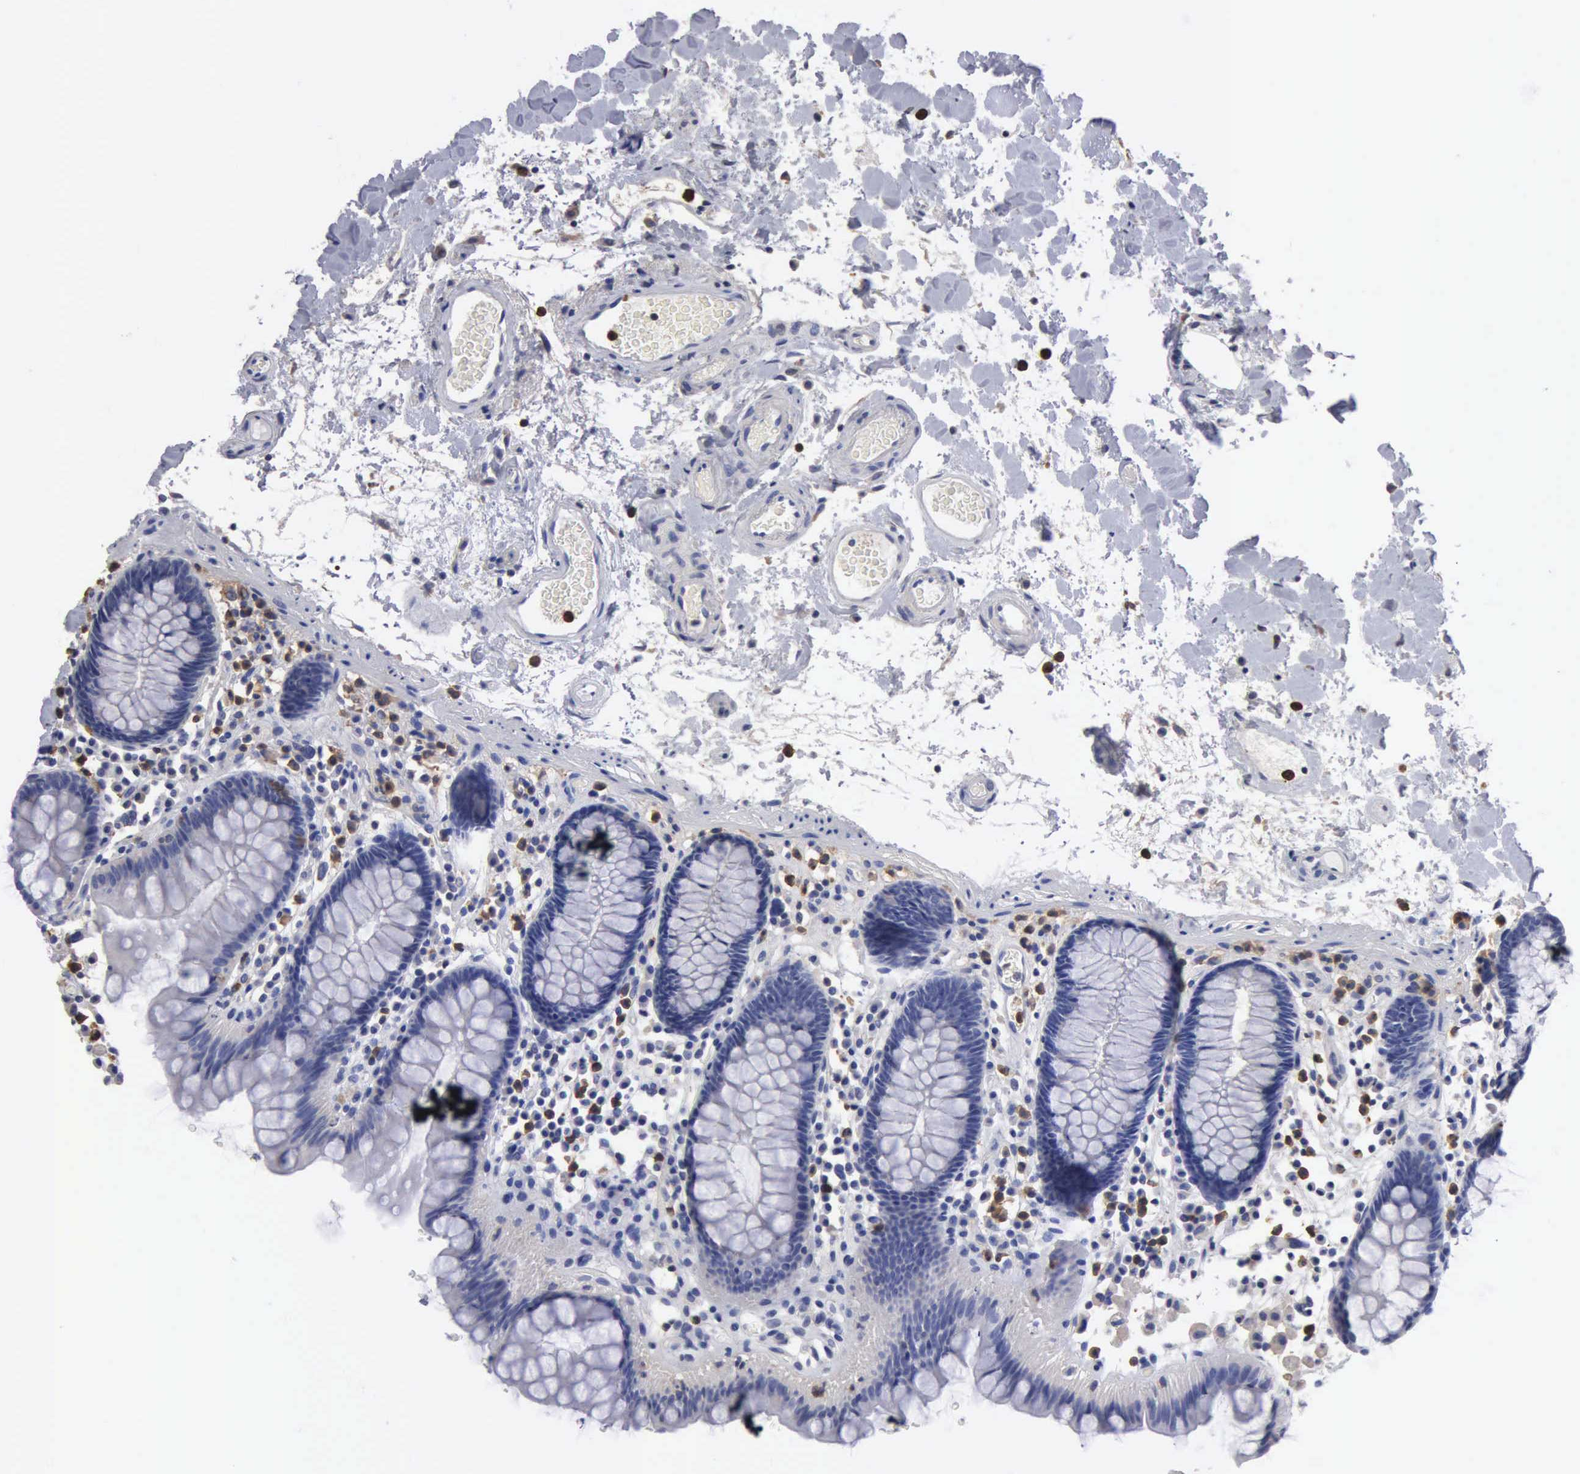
{"staining": {"intensity": "negative", "quantity": "none", "location": "none"}, "tissue": "colon", "cell_type": "Endothelial cells", "image_type": "normal", "snomed": [{"axis": "morphology", "description": "Normal tissue, NOS"}, {"axis": "topography", "description": "Colon"}], "caption": "High power microscopy photomicrograph of an immunohistochemistry histopathology image of unremarkable colon, revealing no significant expression in endothelial cells.", "gene": "G6PD", "patient": {"sex": "female", "age": 78}}